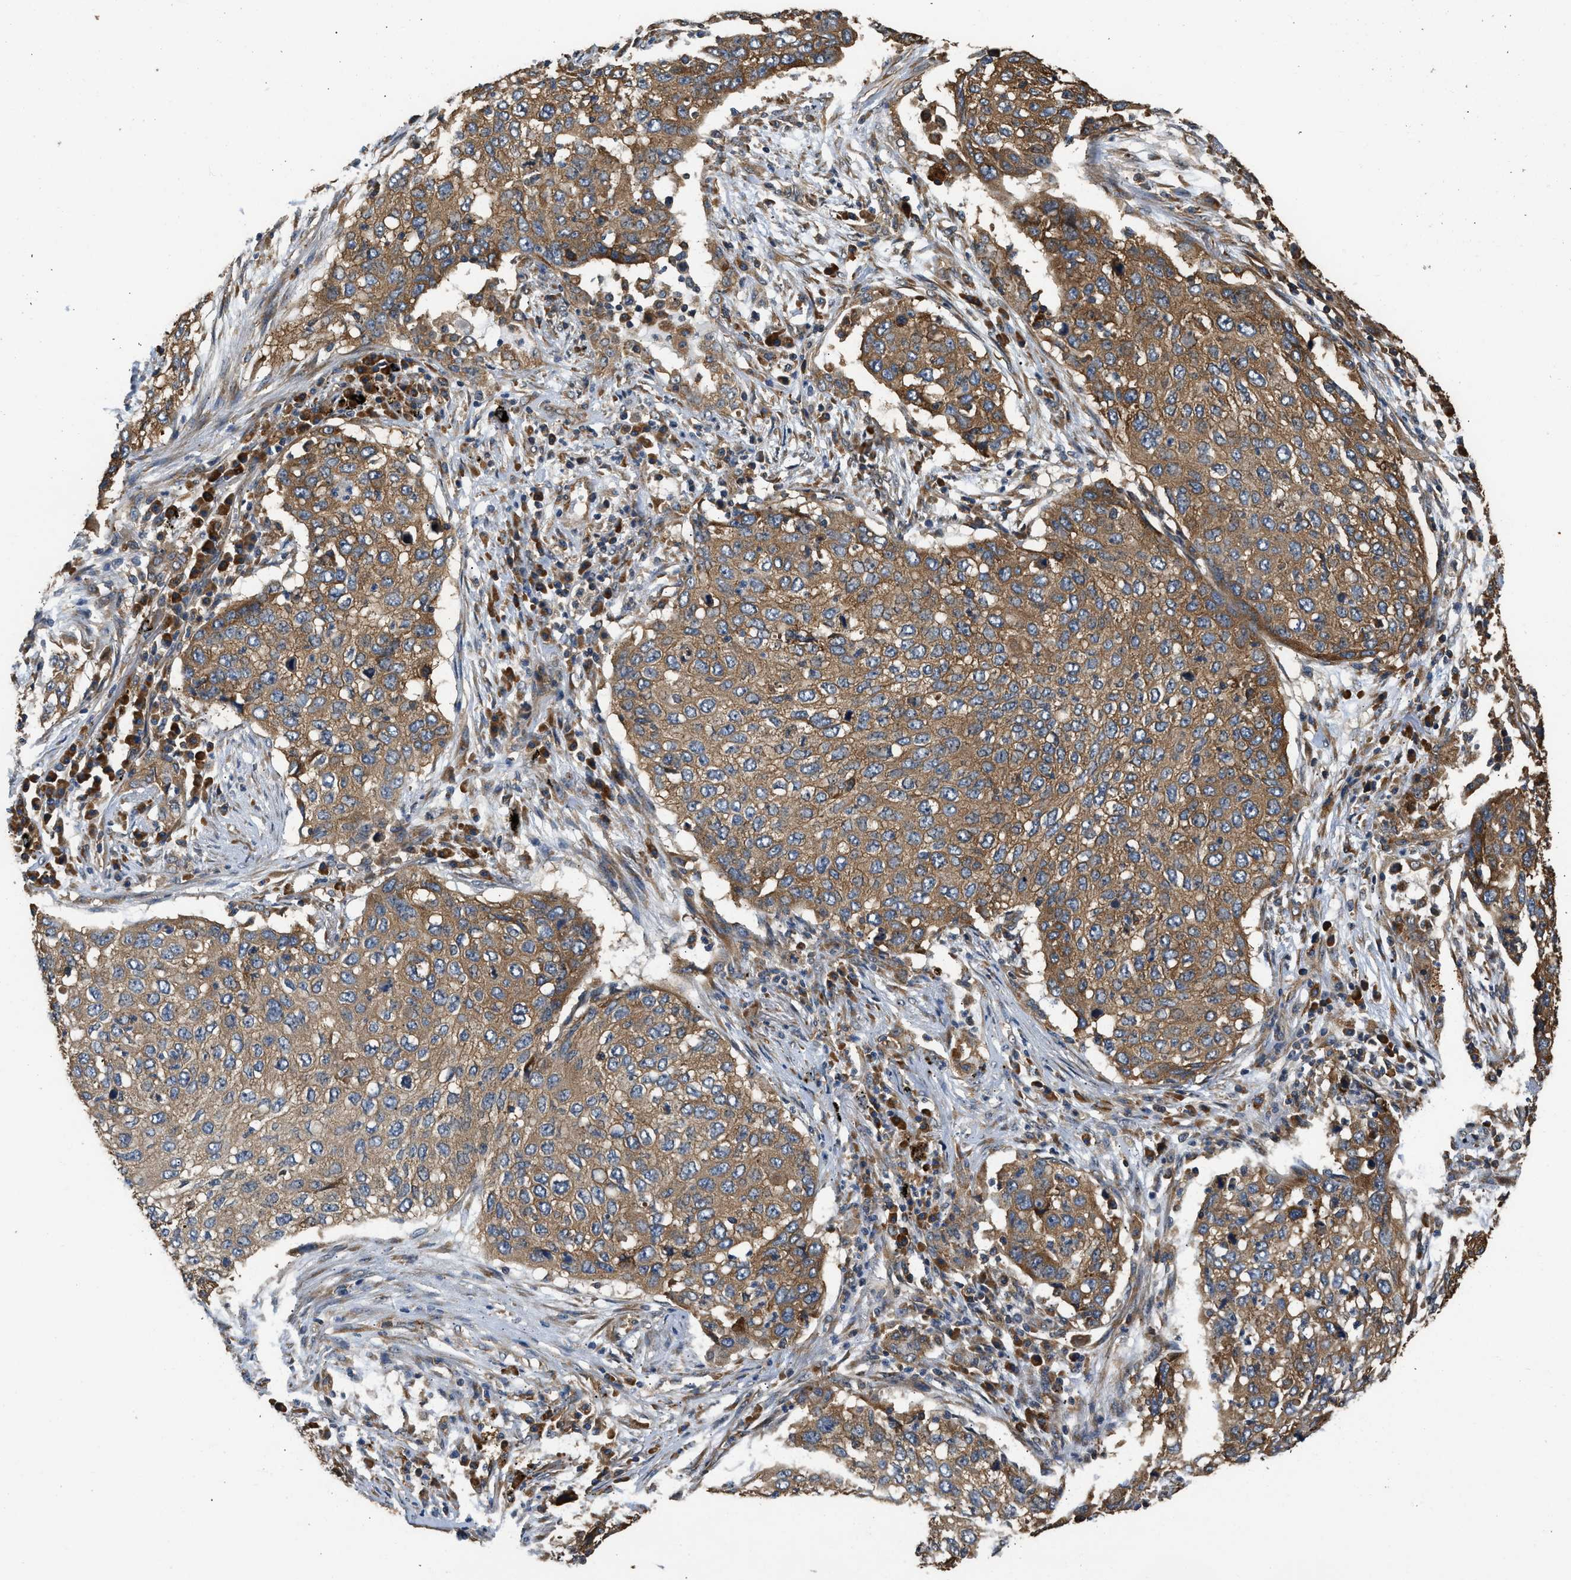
{"staining": {"intensity": "moderate", "quantity": ">75%", "location": "cytoplasmic/membranous"}, "tissue": "lung cancer", "cell_type": "Tumor cells", "image_type": "cancer", "snomed": [{"axis": "morphology", "description": "Squamous cell carcinoma, NOS"}, {"axis": "topography", "description": "Lung"}], "caption": "This is an image of immunohistochemistry (IHC) staining of squamous cell carcinoma (lung), which shows moderate positivity in the cytoplasmic/membranous of tumor cells.", "gene": "SLC36A4", "patient": {"sex": "female", "age": 63}}